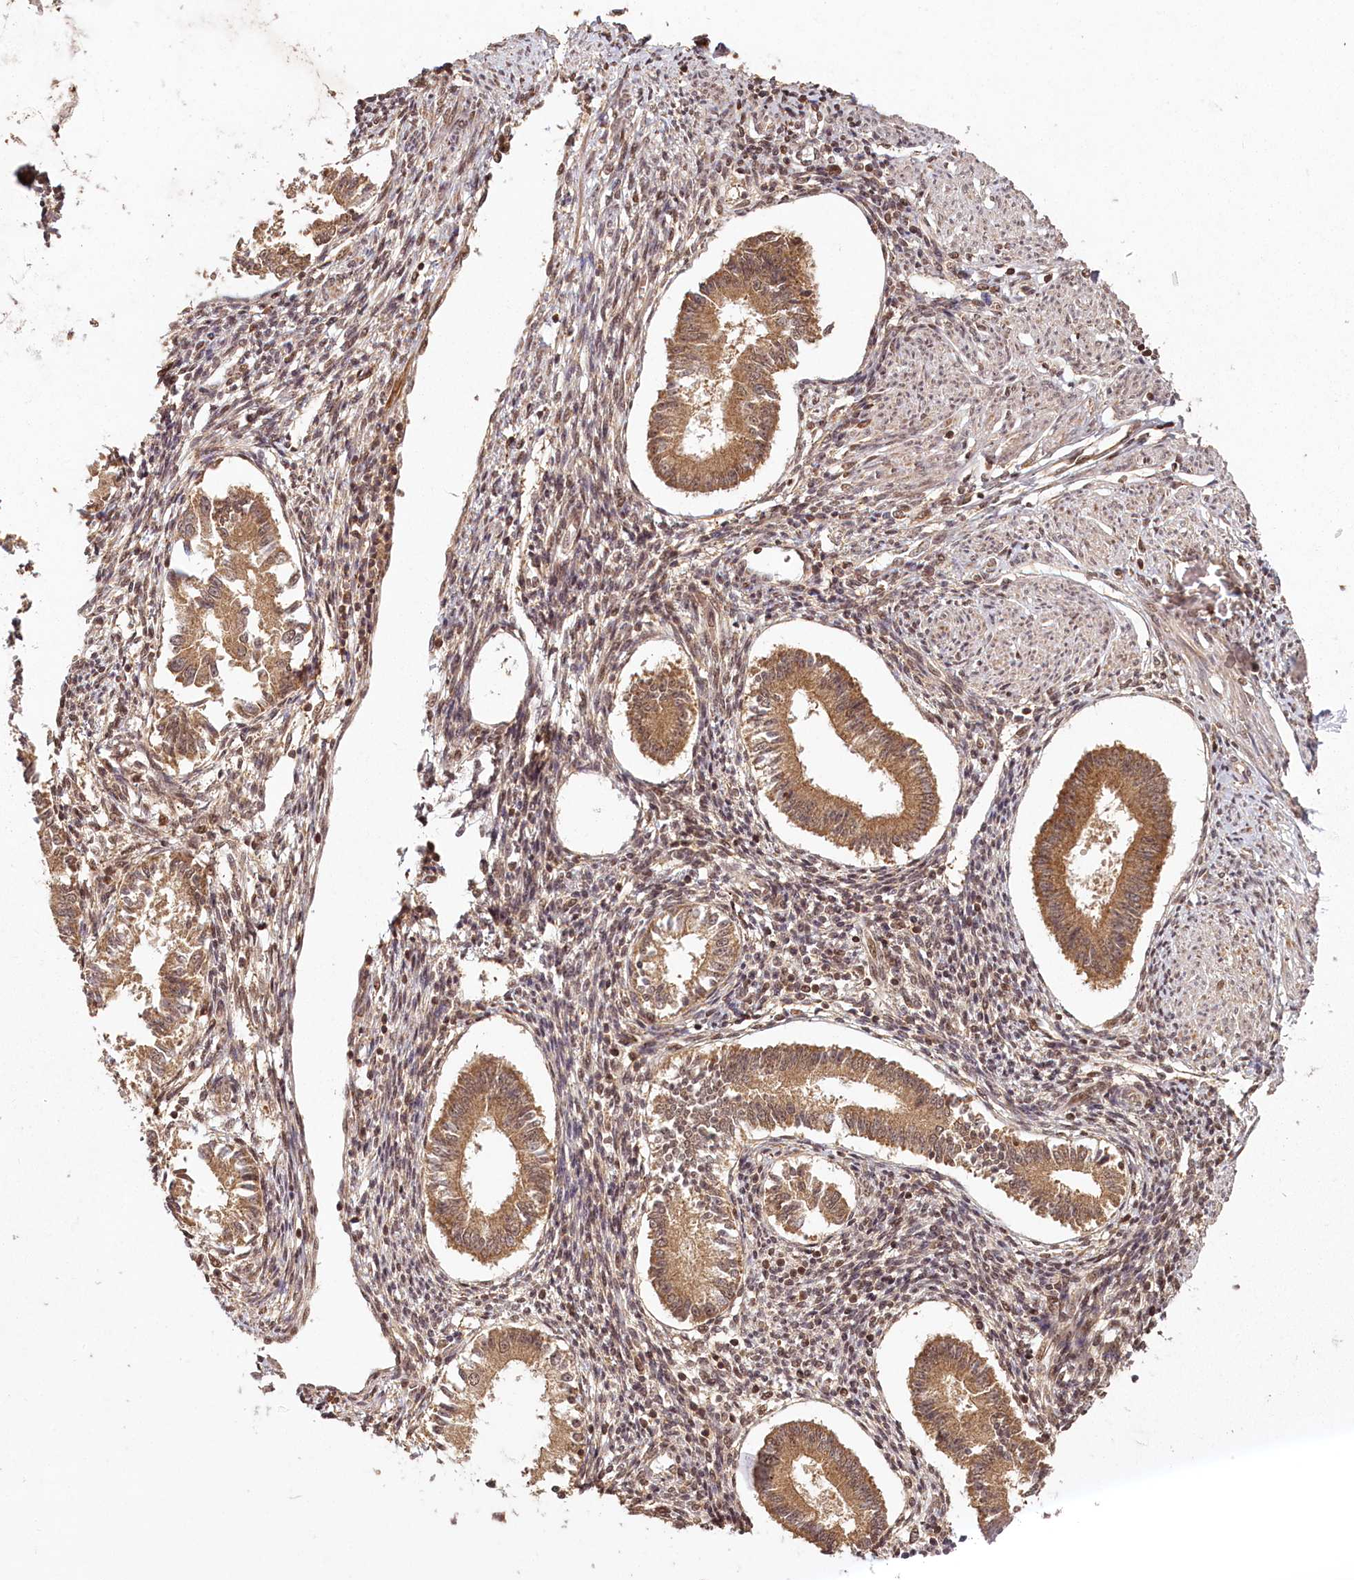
{"staining": {"intensity": "moderate", "quantity": "25%-75%", "location": "cytoplasmic/membranous"}, "tissue": "endometrium", "cell_type": "Cells in endometrial stroma", "image_type": "normal", "snomed": [{"axis": "morphology", "description": "Normal tissue, NOS"}, {"axis": "topography", "description": "Uterus"}, {"axis": "topography", "description": "Endometrium"}], "caption": "Immunohistochemical staining of unremarkable human endometrium reveals medium levels of moderate cytoplasmic/membranous expression in about 25%-75% of cells in endometrial stroma.", "gene": "MICU1", "patient": {"sex": "female", "age": 48}}